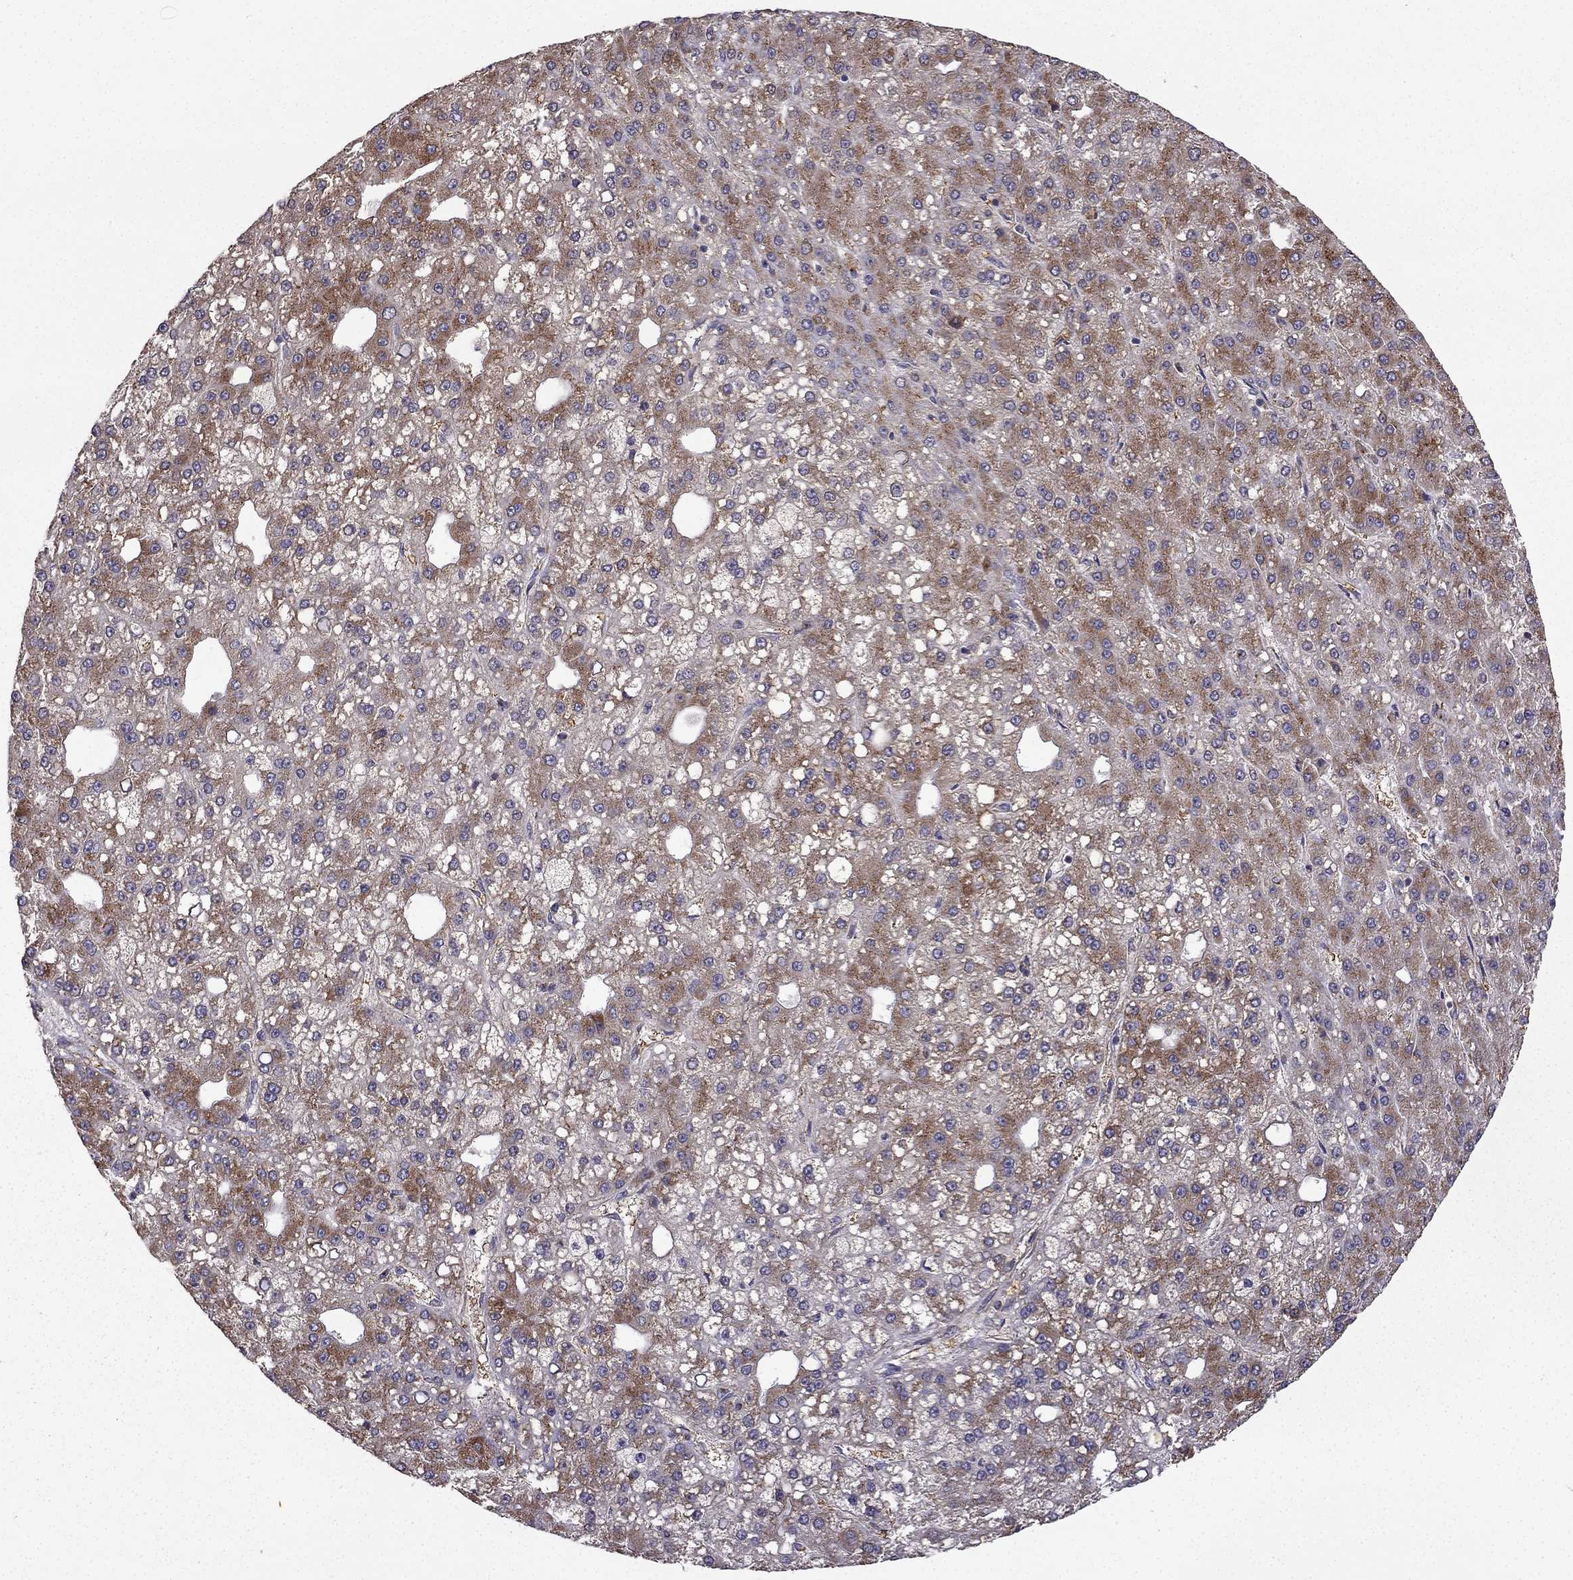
{"staining": {"intensity": "strong", "quantity": "25%-75%", "location": "cytoplasmic/membranous"}, "tissue": "liver cancer", "cell_type": "Tumor cells", "image_type": "cancer", "snomed": [{"axis": "morphology", "description": "Carcinoma, Hepatocellular, NOS"}, {"axis": "topography", "description": "Liver"}], "caption": "Liver hepatocellular carcinoma tissue shows strong cytoplasmic/membranous staining in about 25%-75% of tumor cells (Stains: DAB (3,3'-diaminobenzidine) in brown, nuclei in blue, Microscopy: brightfield microscopy at high magnification).", "gene": "B4GALT7", "patient": {"sex": "male", "age": 67}}